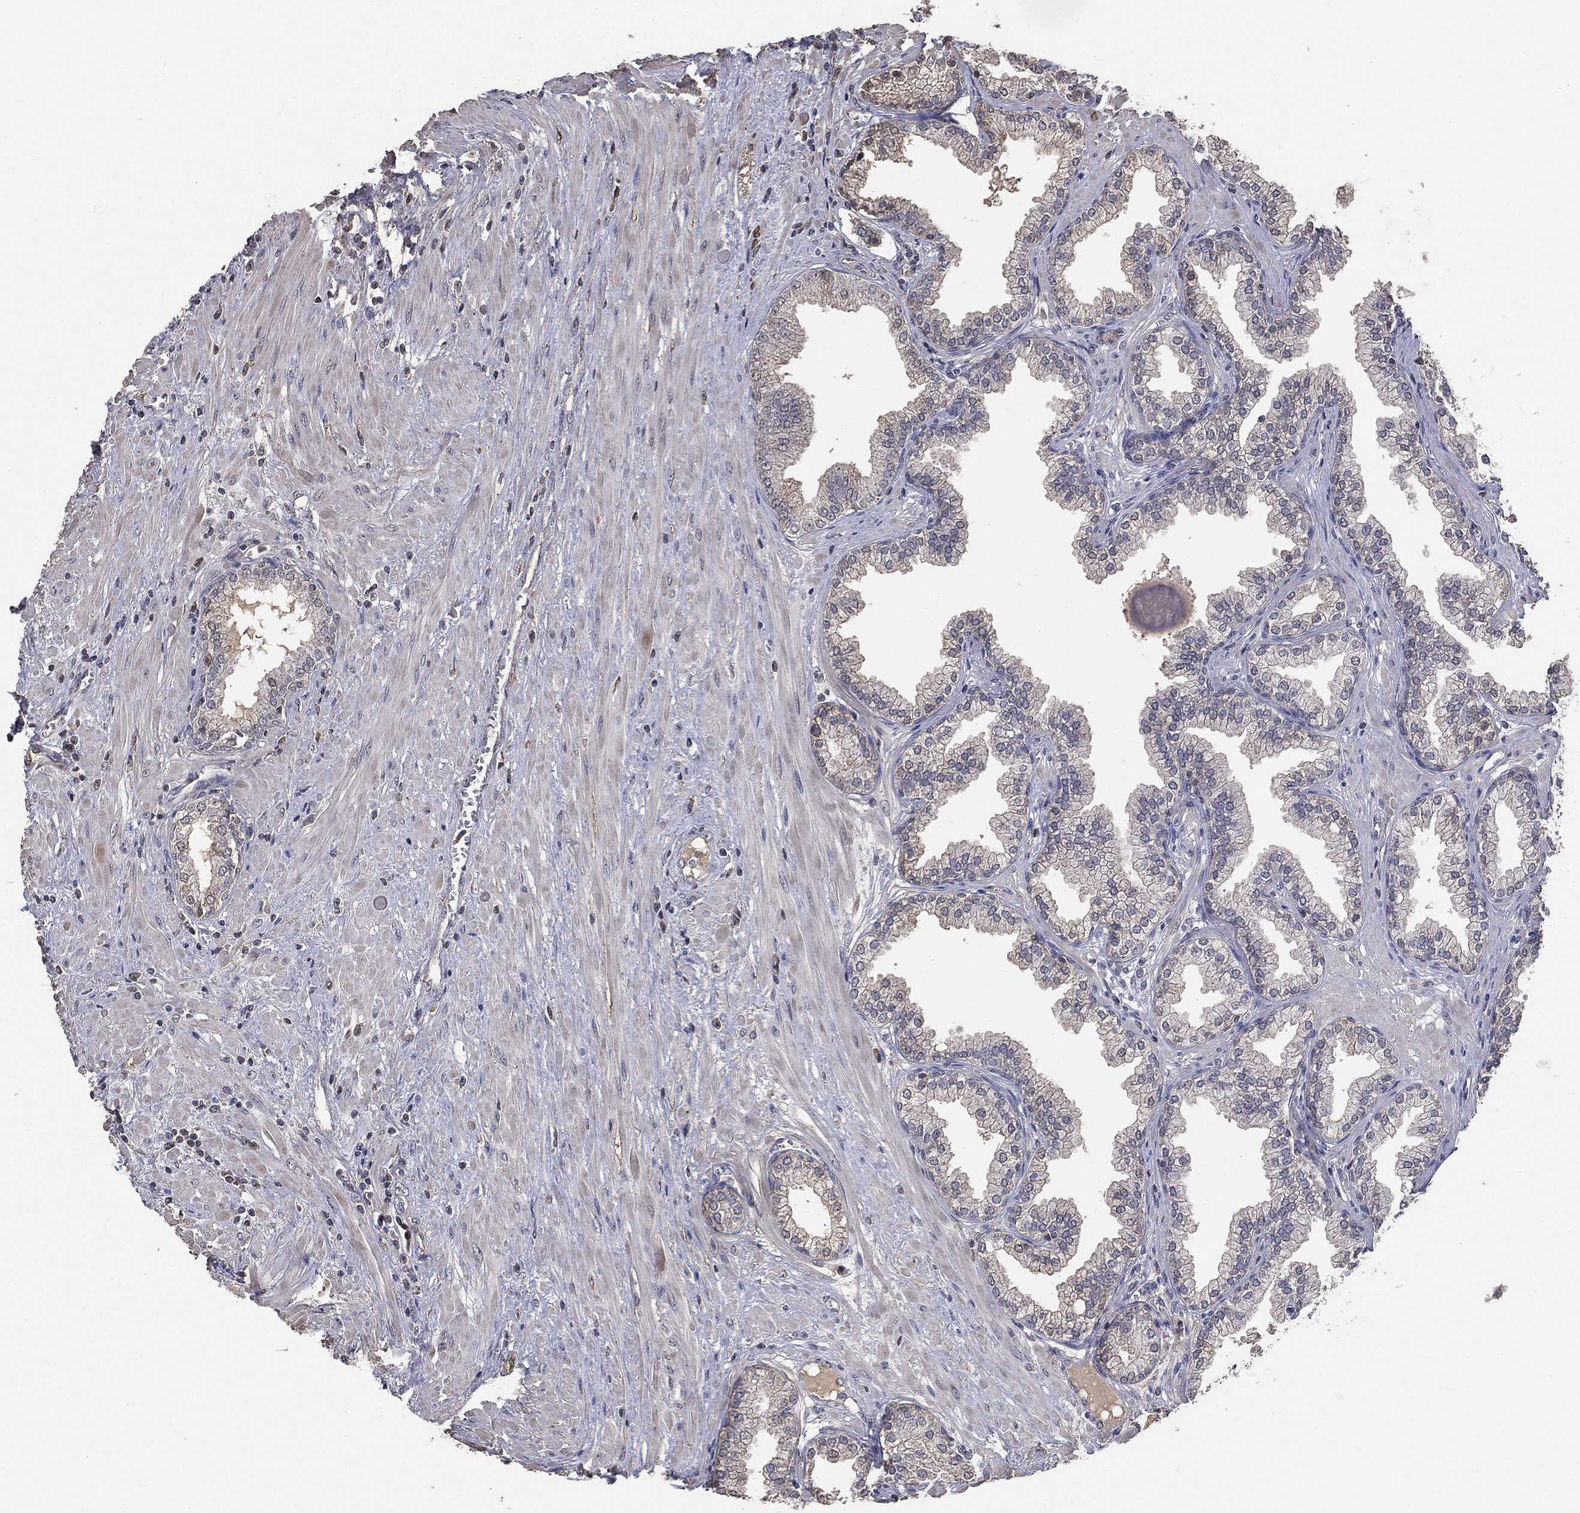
{"staining": {"intensity": "negative", "quantity": "none", "location": "none"}, "tissue": "prostate", "cell_type": "Glandular cells", "image_type": "normal", "snomed": [{"axis": "morphology", "description": "Normal tissue, NOS"}, {"axis": "topography", "description": "Prostate"}], "caption": "This is an IHC histopathology image of unremarkable prostate. There is no staining in glandular cells.", "gene": "SNAP25", "patient": {"sex": "male", "age": 64}}